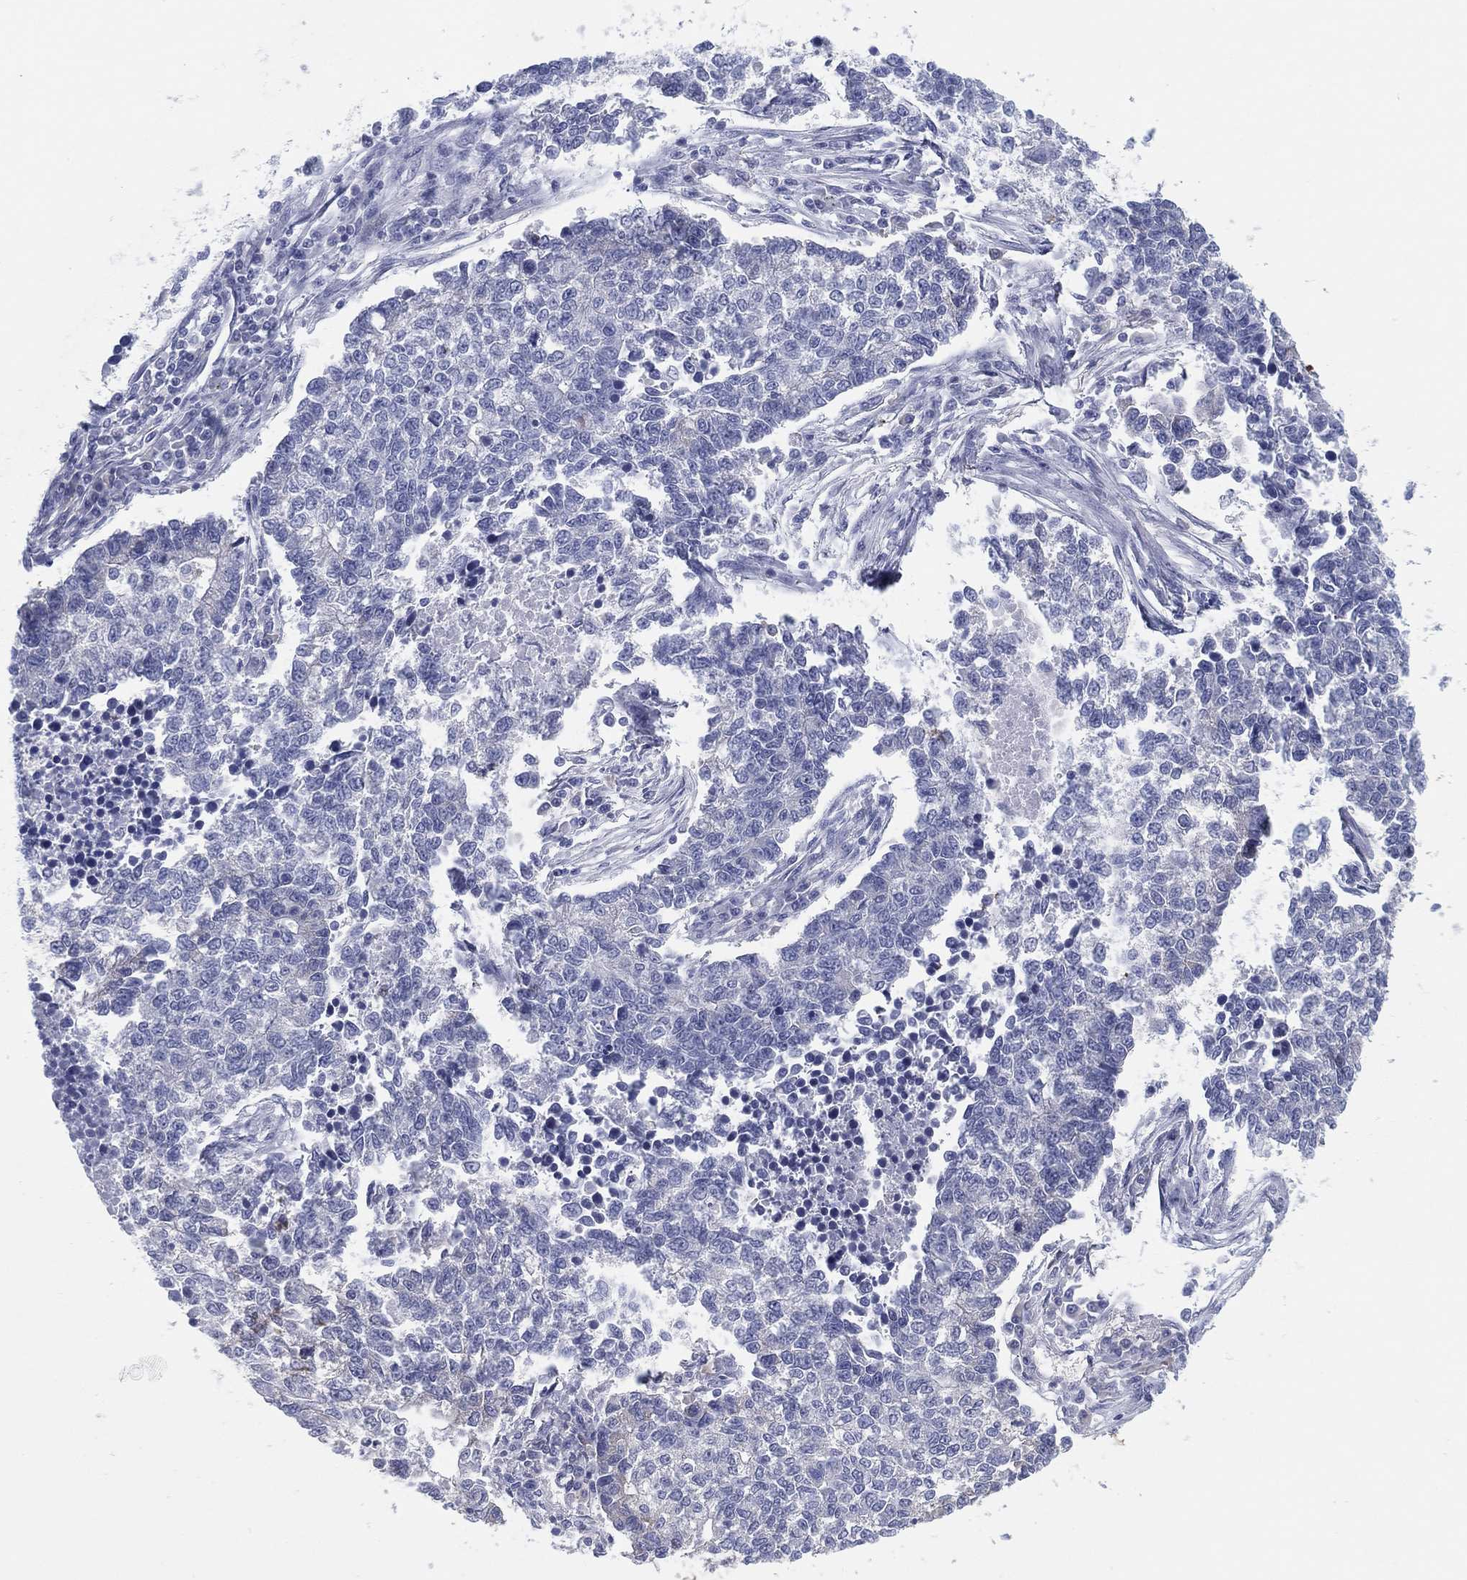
{"staining": {"intensity": "negative", "quantity": "none", "location": "none"}, "tissue": "lung cancer", "cell_type": "Tumor cells", "image_type": "cancer", "snomed": [{"axis": "morphology", "description": "Adenocarcinoma, NOS"}, {"axis": "topography", "description": "Lung"}], "caption": "An image of human lung cancer (adenocarcinoma) is negative for staining in tumor cells.", "gene": "HEATR4", "patient": {"sex": "male", "age": 57}}